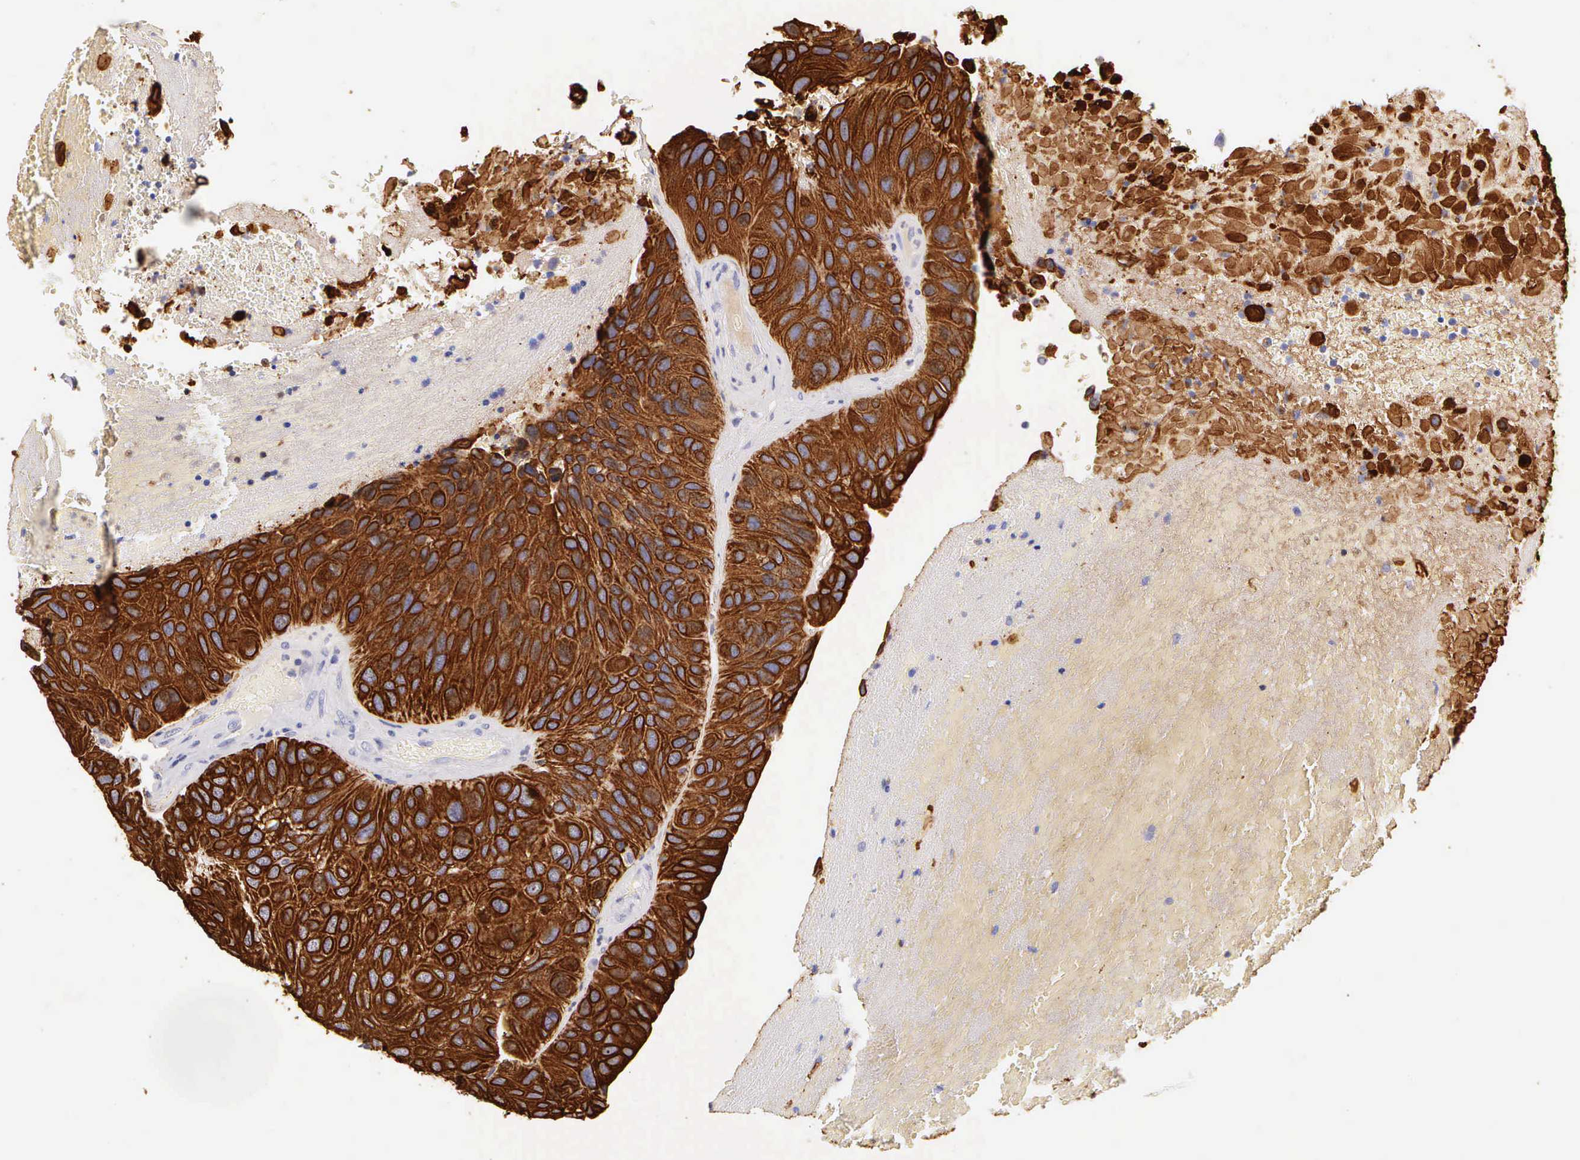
{"staining": {"intensity": "strong", "quantity": ">75%", "location": "cytoplasmic/membranous"}, "tissue": "urothelial cancer", "cell_type": "Tumor cells", "image_type": "cancer", "snomed": [{"axis": "morphology", "description": "Urothelial carcinoma, High grade"}, {"axis": "topography", "description": "Urinary bladder"}], "caption": "Human urothelial carcinoma (high-grade) stained with a brown dye shows strong cytoplasmic/membranous positive positivity in approximately >75% of tumor cells.", "gene": "KRT17", "patient": {"sex": "male", "age": 66}}